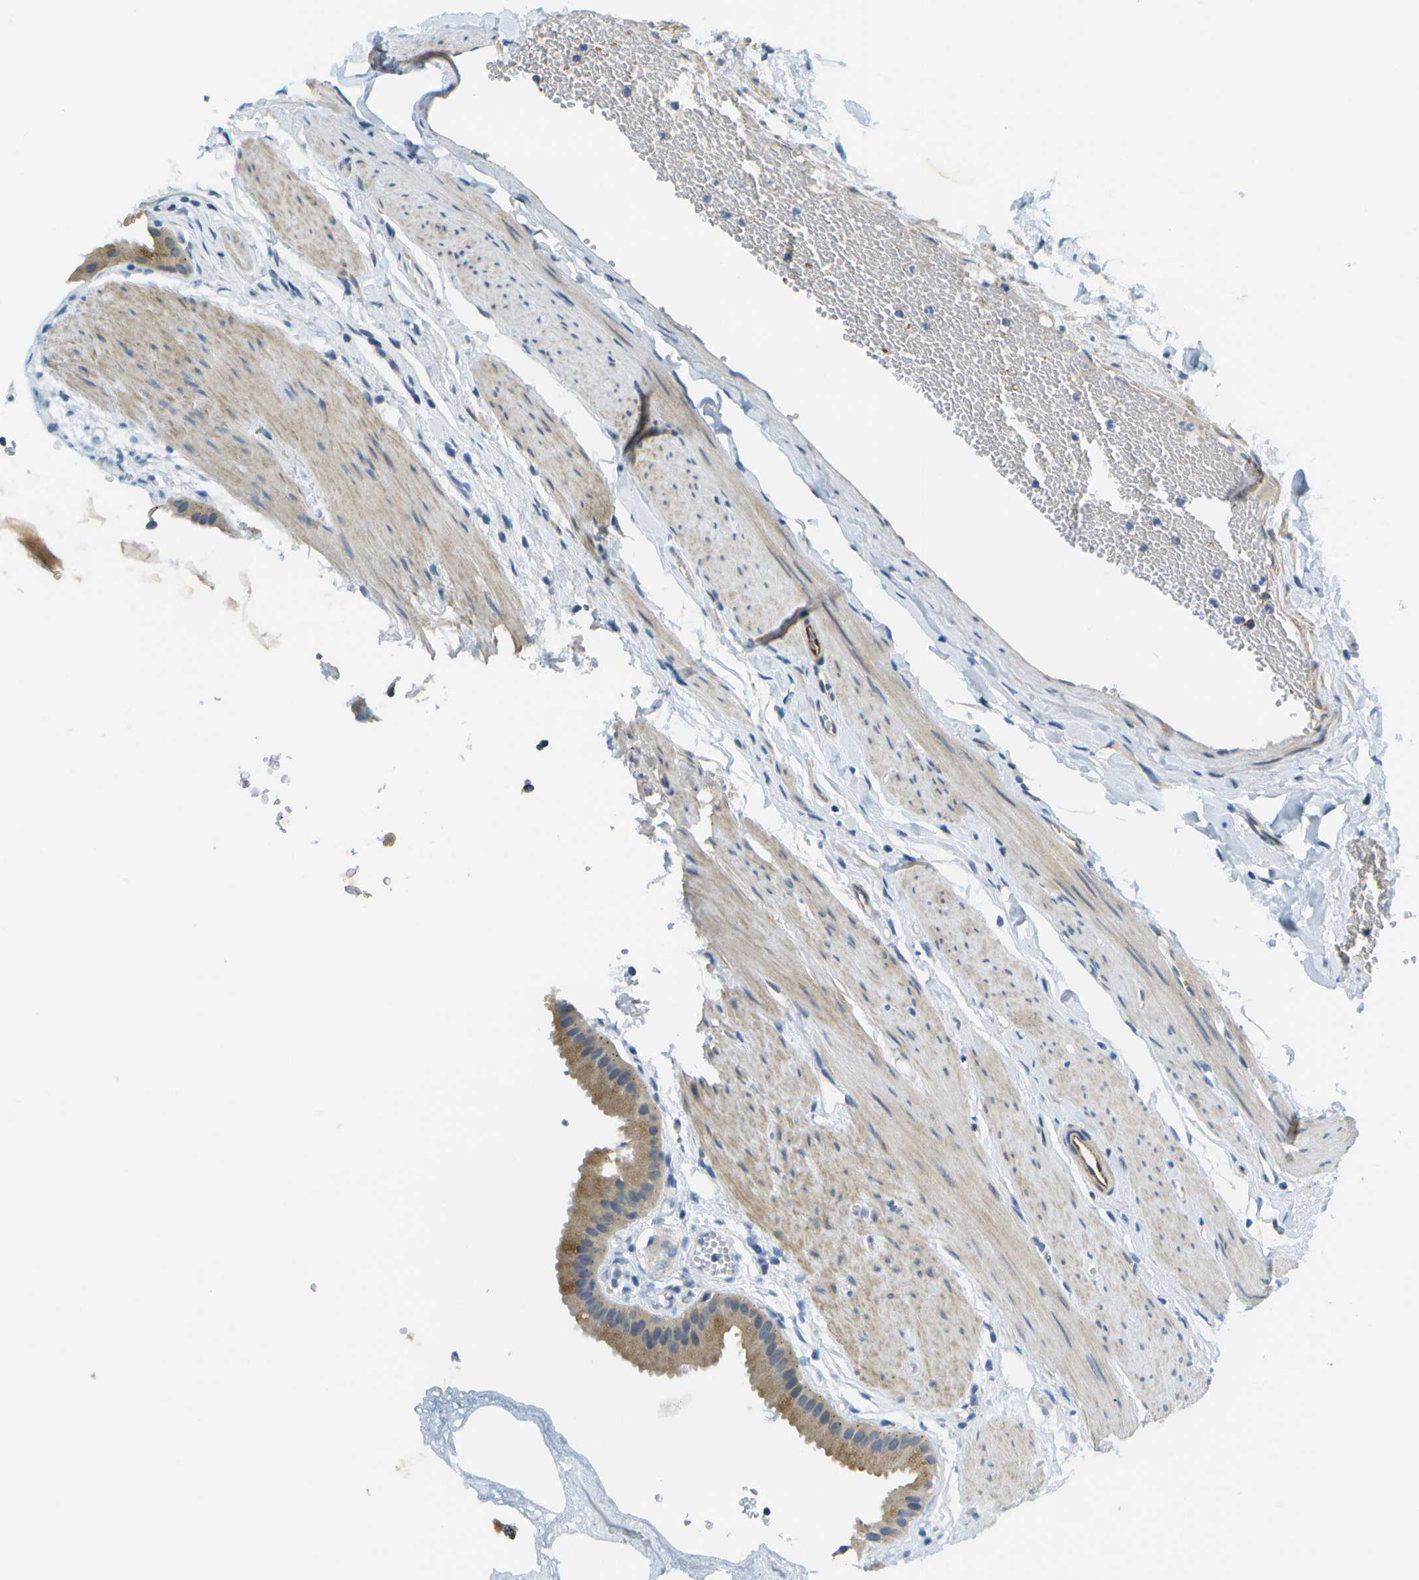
{"staining": {"intensity": "weak", "quantity": ">75%", "location": "cytoplasmic/membranous"}, "tissue": "gallbladder", "cell_type": "Glandular cells", "image_type": "normal", "snomed": [{"axis": "morphology", "description": "Normal tissue, NOS"}, {"axis": "topography", "description": "Gallbladder"}], "caption": "Gallbladder stained with DAB (3,3'-diaminobenzidine) immunohistochemistry shows low levels of weak cytoplasmic/membranous expression in about >75% of glandular cells.", "gene": "KIAA0040", "patient": {"sex": "female", "age": 64}}